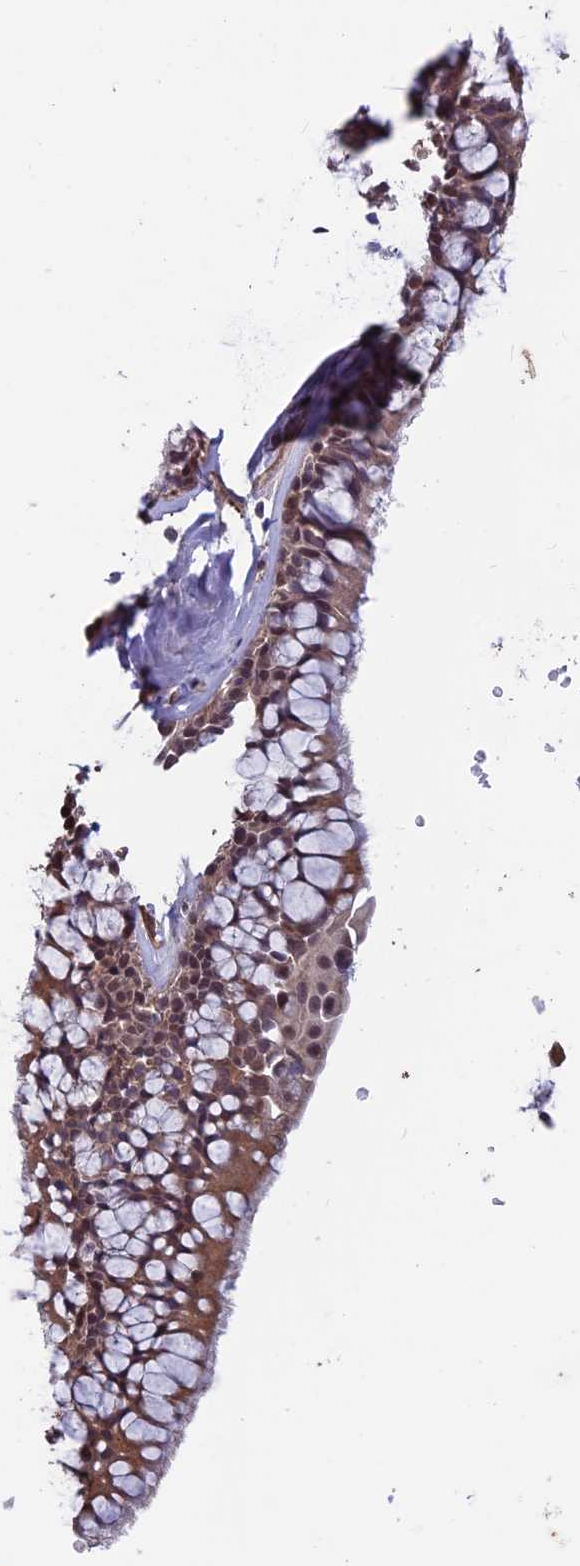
{"staining": {"intensity": "moderate", "quantity": "25%-75%", "location": "cytoplasmic/membranous,nuclear"}, "tissue": "bronchus", "cell_type": "Respiratory epithelial cells", "image_type": "normal", "snomed": [{"axis": "morphology", "description": "Normal tissue, NOS"}, {"axis": "morphology", "description": "Inflammation, NOS"}, {"axis": "topography", "description": "Cartilage tissue"}, {"axis": "topography", "description": "Bronchus"}, {"axis": "topography", "description": "Lung"}], "caption": "This is a micrograph of immunohistochemistry (IHC) staining of normal bronchus, which shows moderate expression in the cytoplasmic/membranous,nuclear of respiratory epithelial cells.", "gene": "MAST2", "patient": {"sex": "female", "age": 64}}